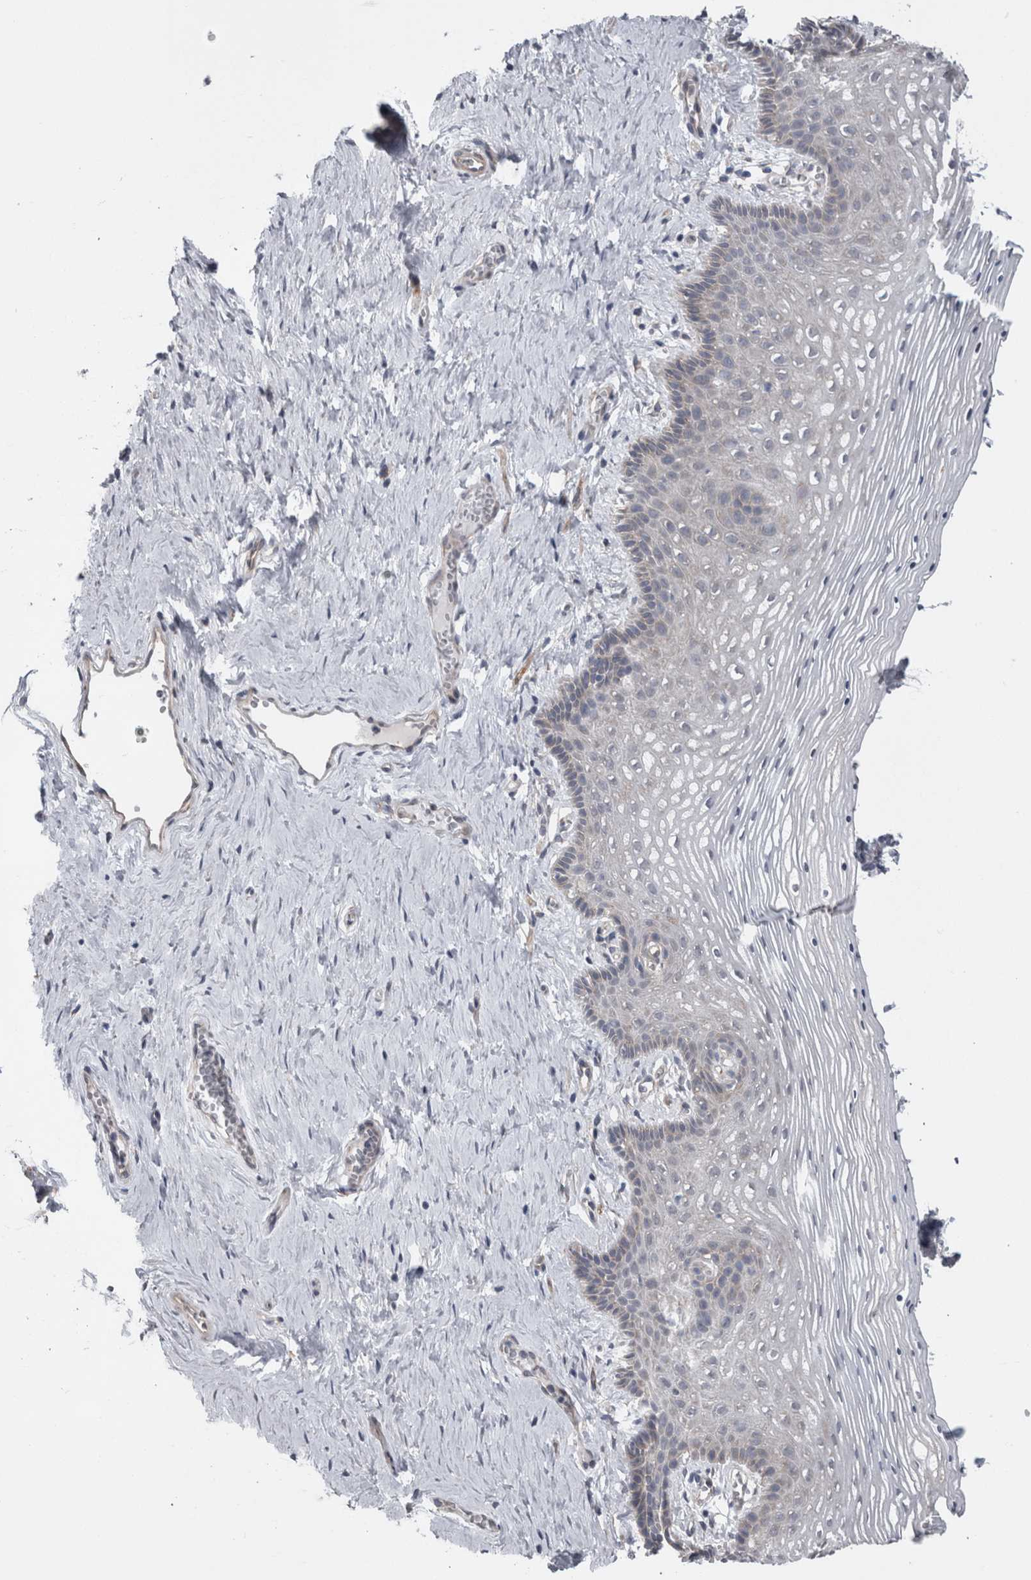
{"staining": {"intensity": "negative", "quantity": "none", "location": "none"}, "tissue": "vagina", "cell_type": "Squamous epithelial cells", "image_type": "normal", "snomed": [{"axis": "morphology", "description": "Normal tissue, NOS"}, {"axis": "topography", "description": "Vagina"}], "caption": "High power microscopy photomicrograph of an immunohistochemistry (IHC) micrograph of unremarkable vagina, revealing no significant positivity in squamous epithelial cells. Nuclei are stained in blue.", "gene": "DDX6", "patient": {"sex": "female", "age": 32}}